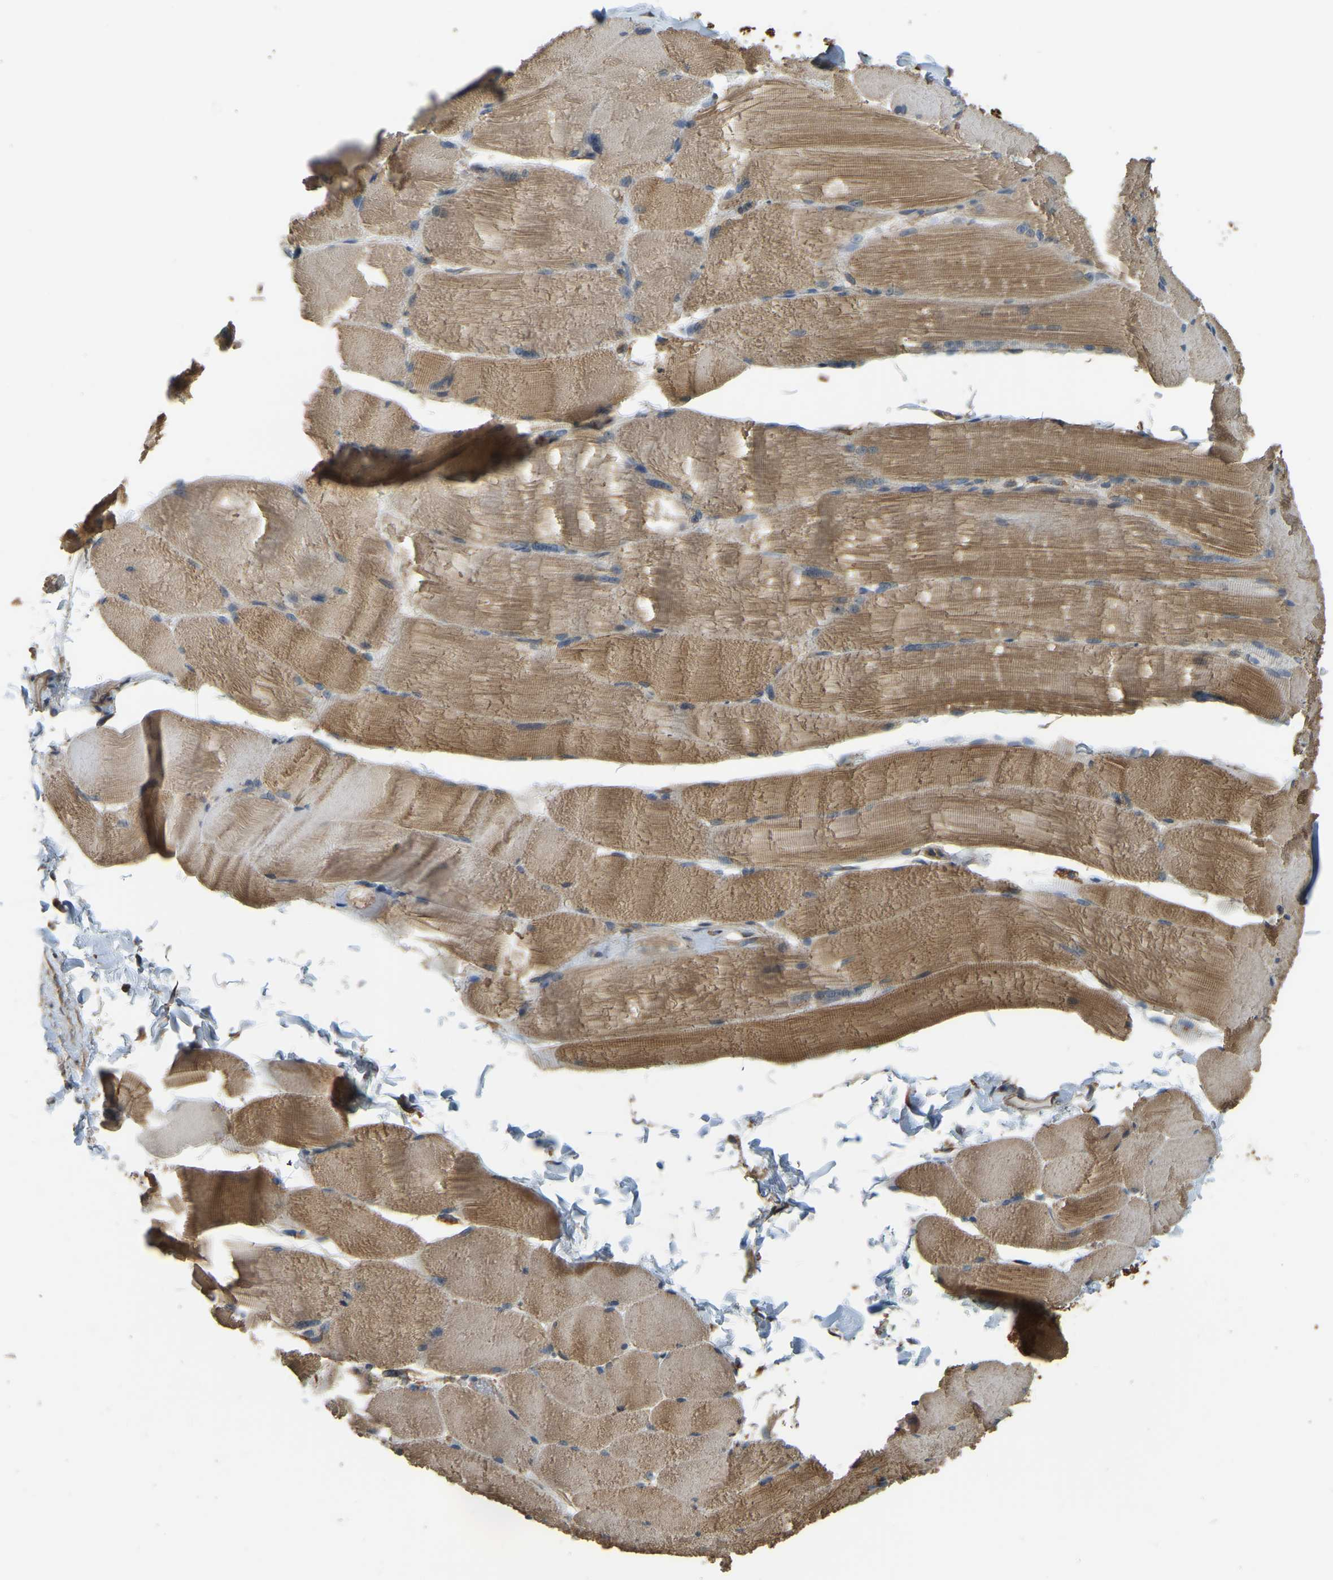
{"staining": {"intensity": "moderate", "quantity": "25%-75%", "location": "cytoplasmic/membranous"}, "tissue": "skeletal muscle", "cell_type": "Myocytes", "image_type": "normal", "snomed": [{"axis": "morphology", "description": "Normal tissue, NOS"}, {"axis": "topography", "description": "Skin"}, {"axis": "topography", "description": "Skeletal muscle"}], "caption": "Protein staining displays moderate cytoplasmic/membranous staining in approximately 25%-75% of myocytes in unremarkable skeletal muscle.", "gene": "GNG2", "patient": {"sex": "male", "age": 83}}